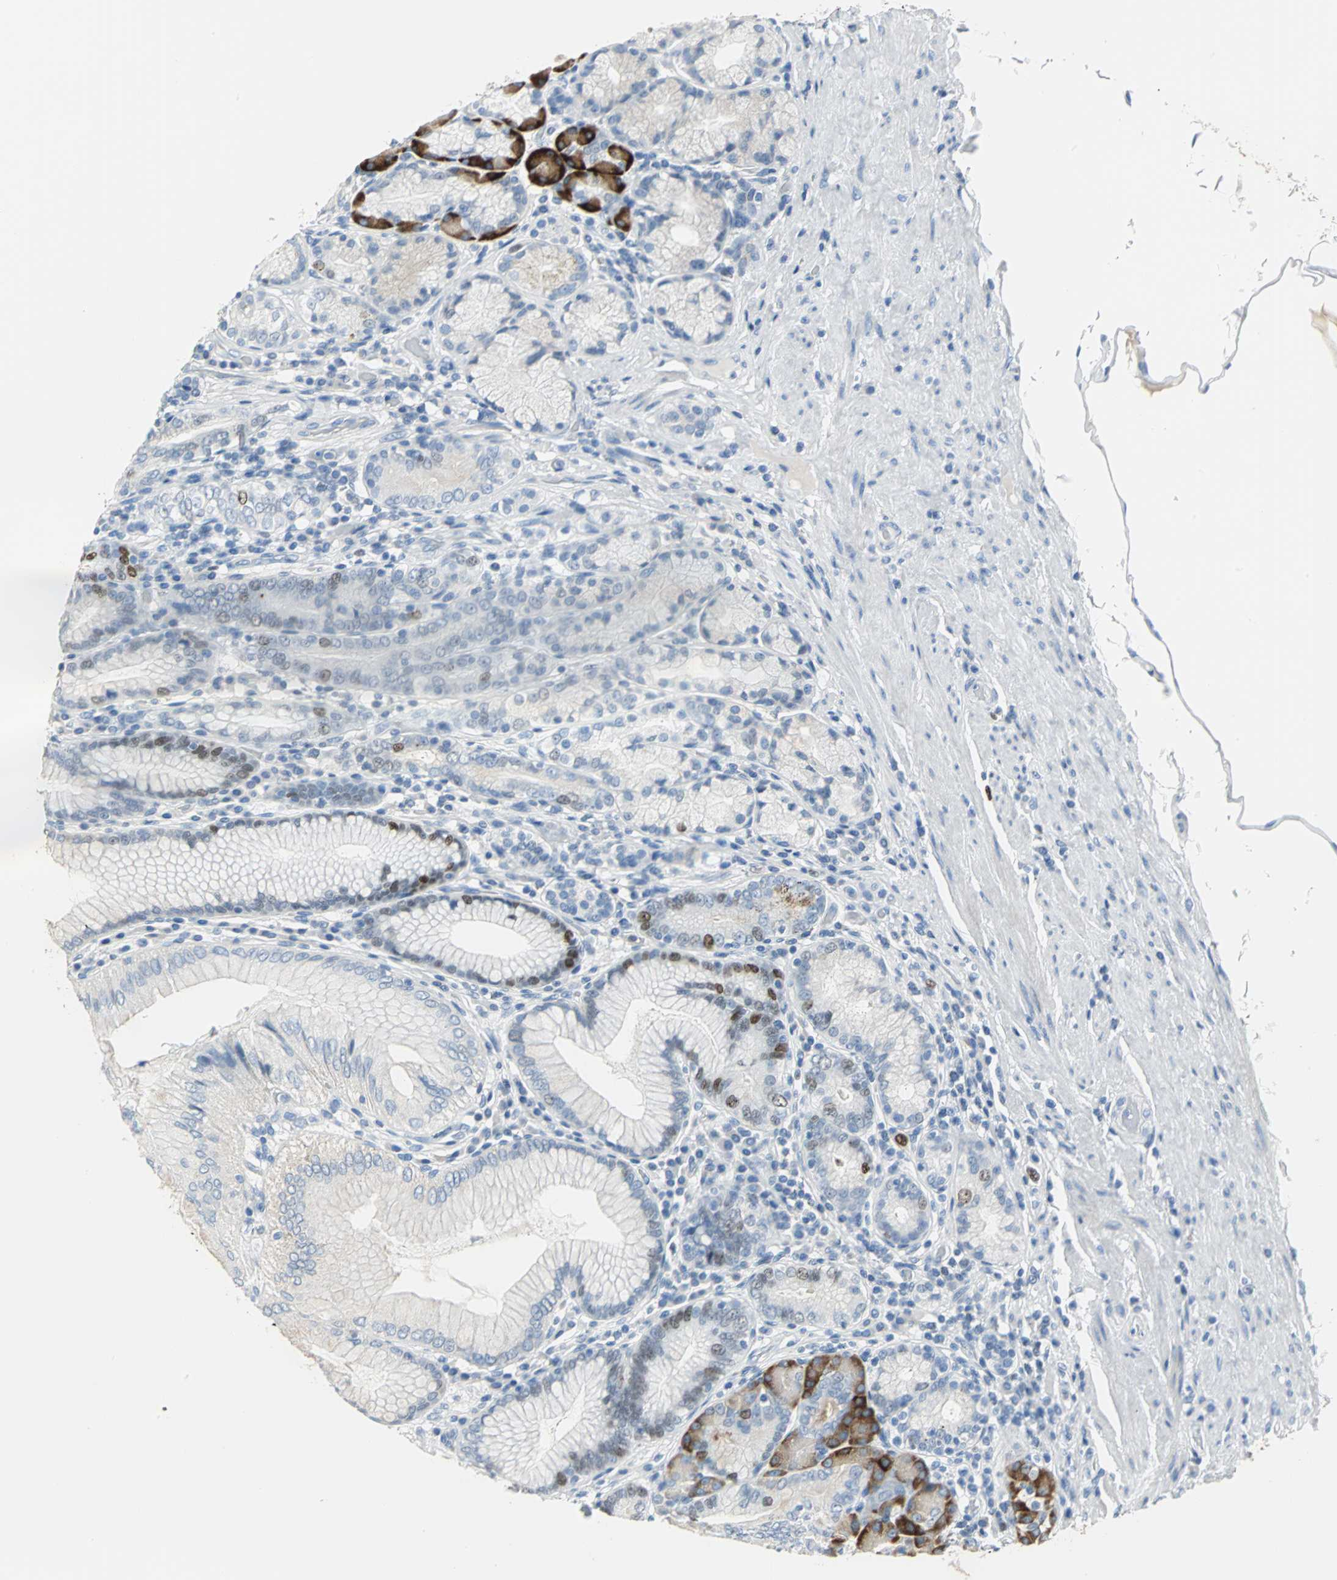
{"staining": {"intensity": "strong", "quantity": "<25%", "location": "nuclear"}, "tissue": "stomach", "cell_type": "Glandular cells", "image_type": "normal", "snomed": [{"axis": "morphology", "description": "Normal tissue, NOS"}, {"axis": "topography", "description": "Stomach, lower"}], "caption": "Immunohistochemical staining of normal human stomach reveals strong nuclear protein positivity in about <25% of glandular cells. The staining is performed using DAB brown chromogen to label protein expression. The nuclei are counter-stained blue using hematoxylin.", "gene": "MCM3", "patient": {"sex": "female", "age": 76}}